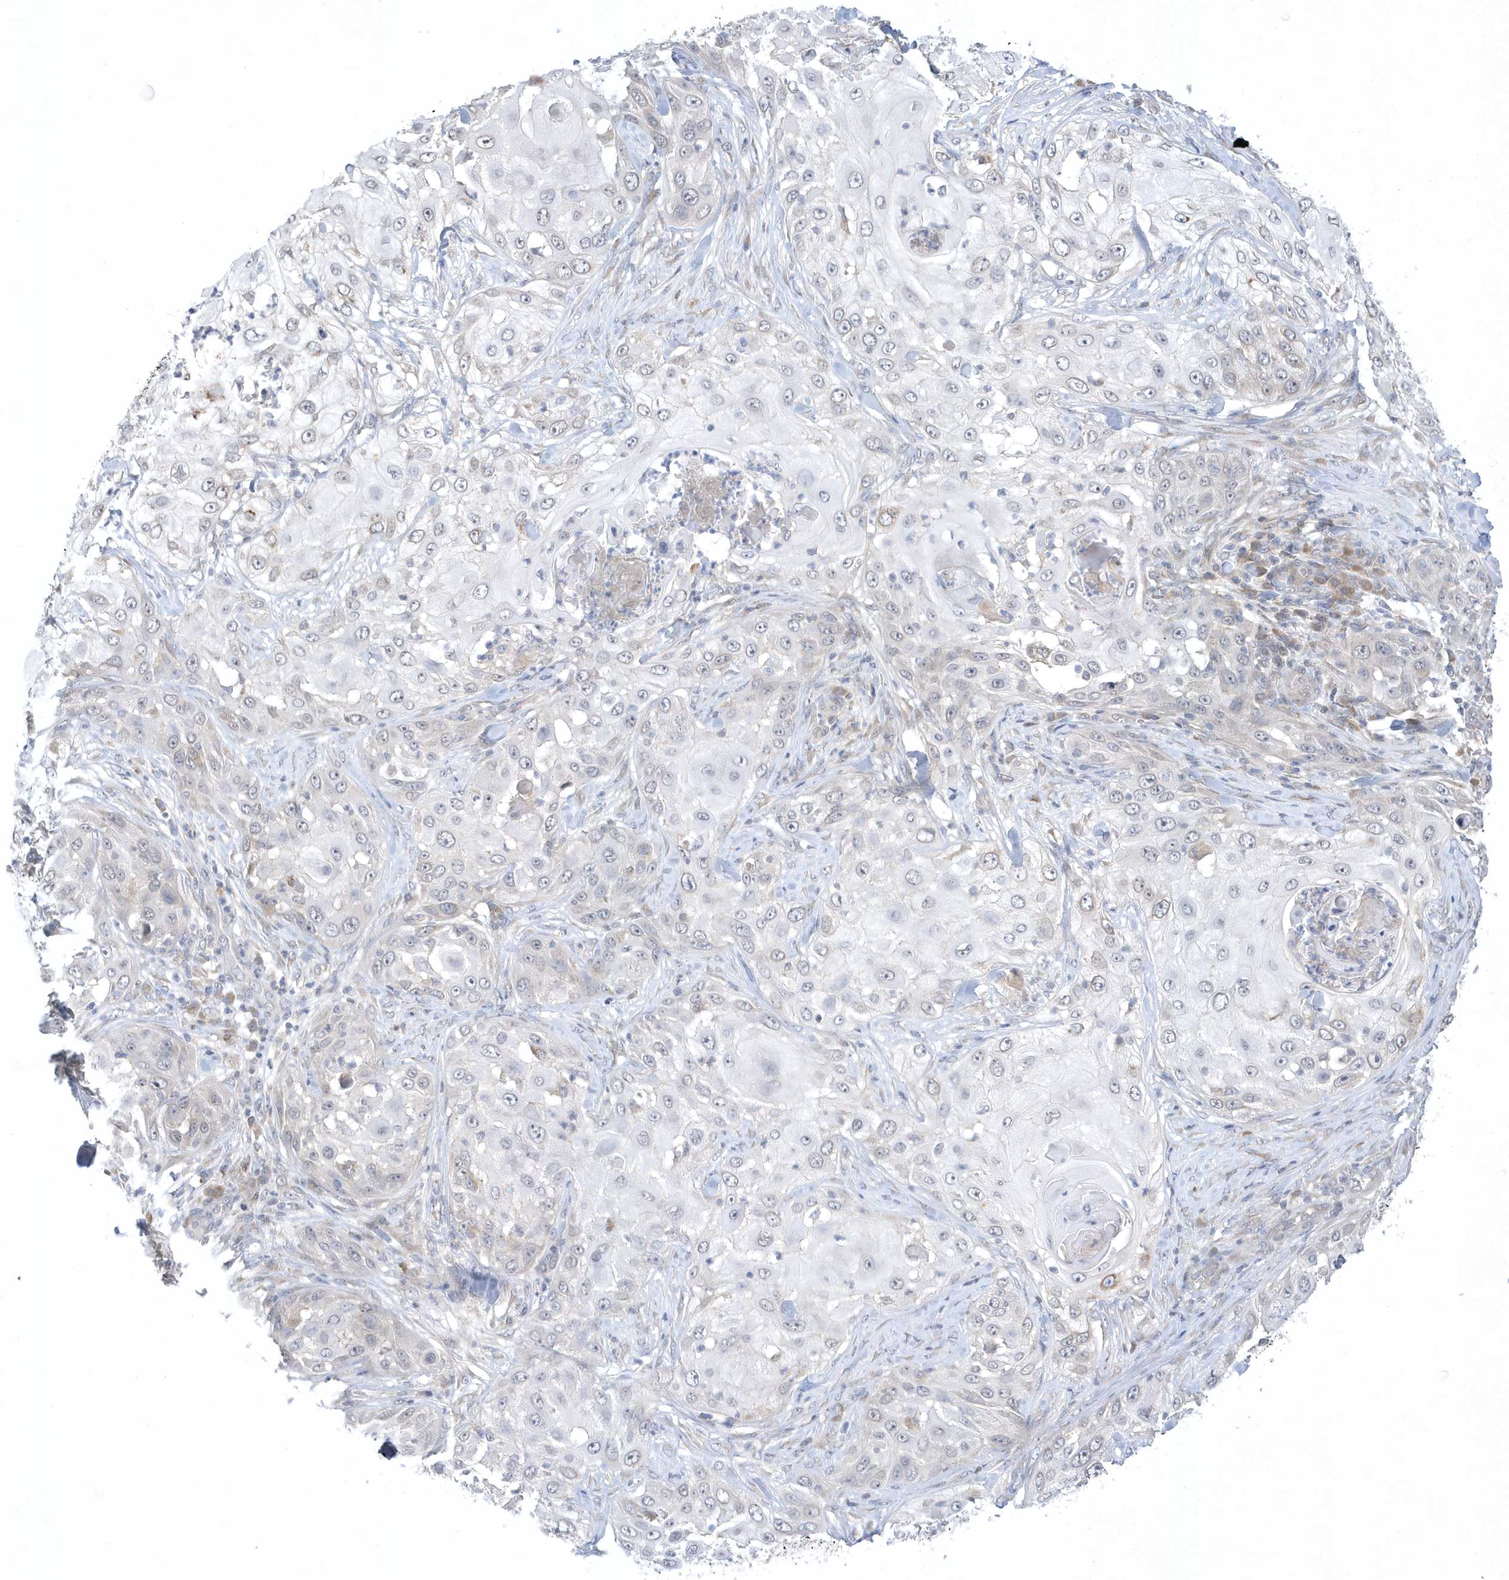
{"staining": {"intensity": "negative", "quantity": "none", "location": "none"}, "tissue": "skin cancer", "cell_type": "Tumor cells", "image_type": "cancer", "snomed": [{"axis": "morphology", "description": "Squamous cell carcinoma, NOS"}, {"axis": "topography", "description": "Skin"}], "caption": "Immunohistochemistry (IHC) histopathology image of neoplastic tissue: human skin cancer stained with DAB (3,3'-diaminobenzidine) exhibits no significant protein staining in tumor cells.", "gene": "ZC3H12D", "patient": {"sex": "female", "age": 44}}